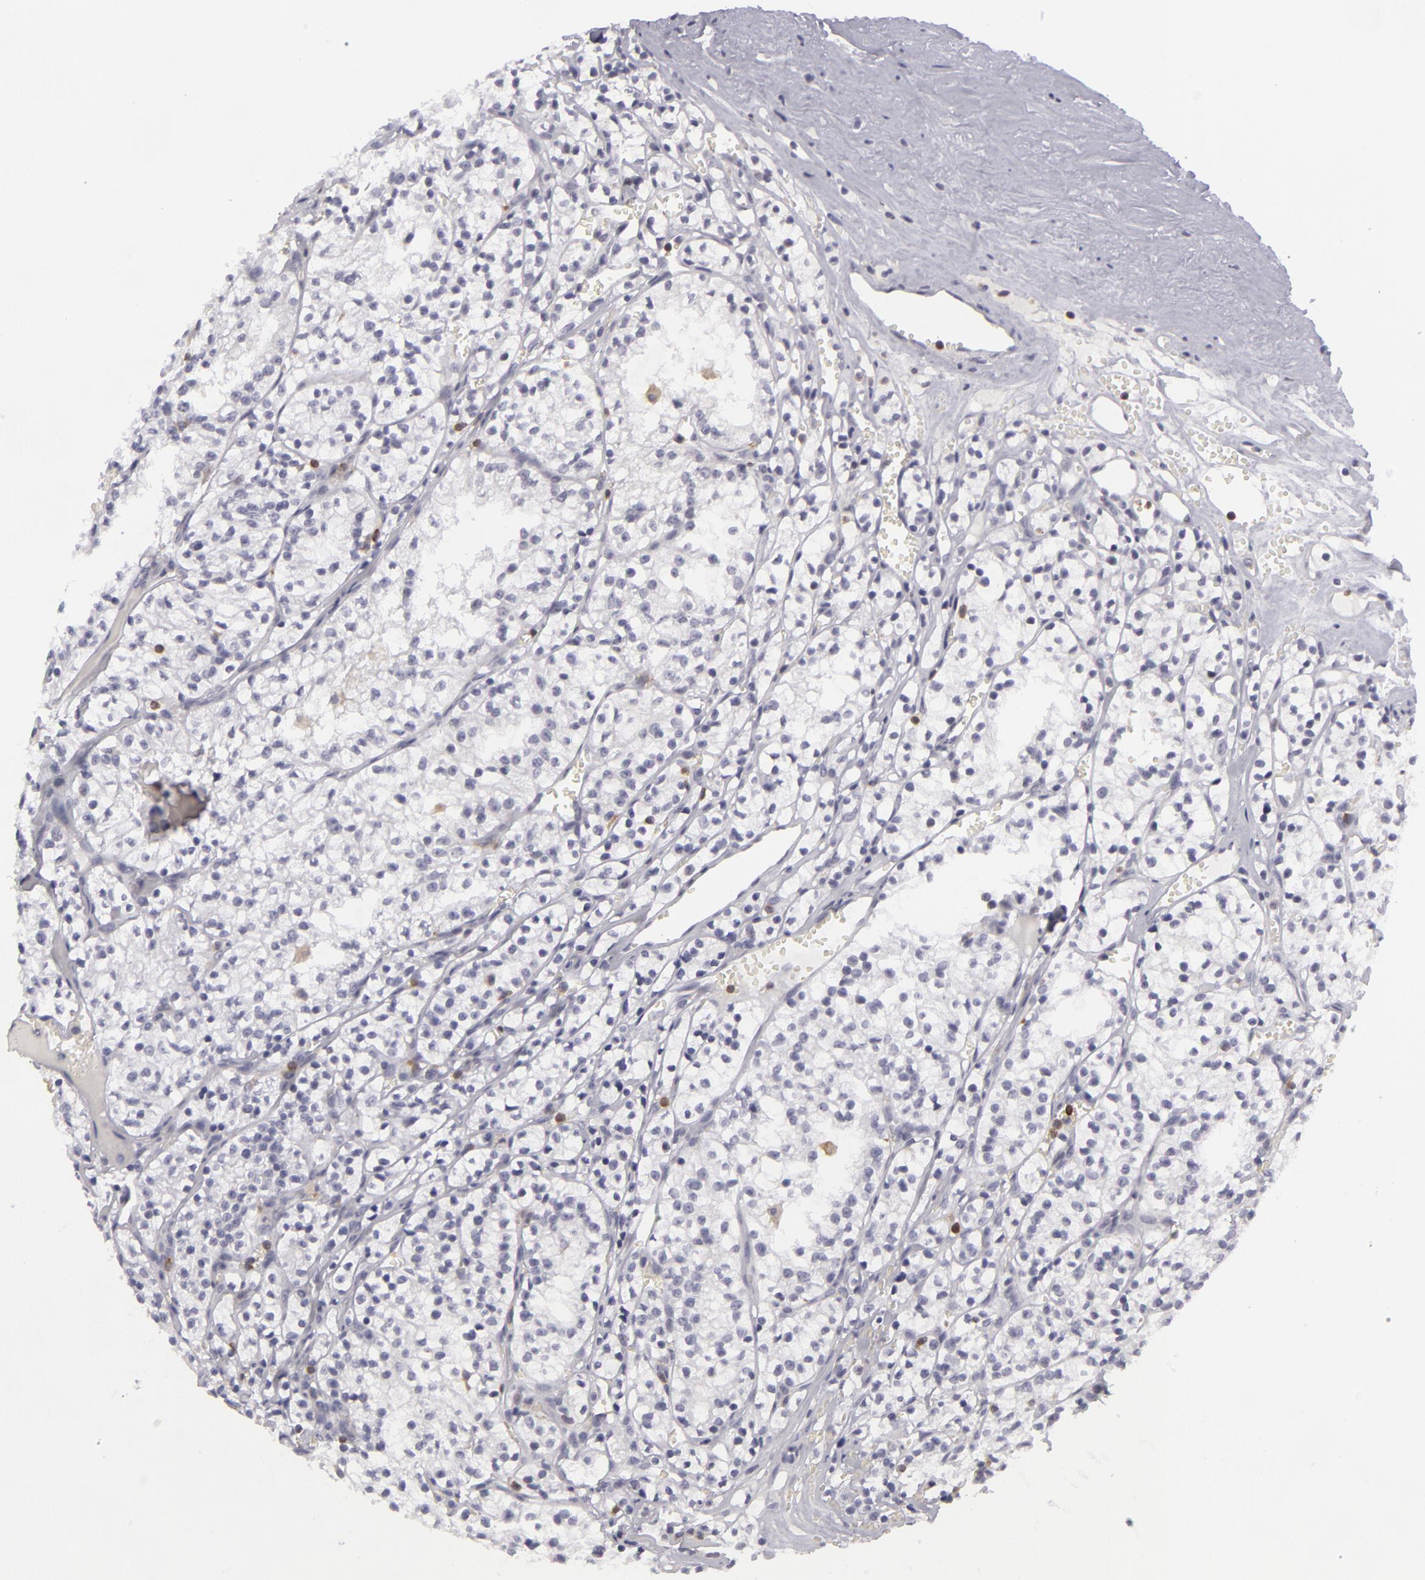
{"staining": {"intensity": "negative", "quantity": "none", "location": "none"}, "tissue": "renal cancer", "cell_type": "Tumor cells", "image_type": "cancer", "snomed": [{"axis": "morphology", "description": "Adenocarcinoma, NOS"}, {"axis": "topography", "description": "Kidney"}], "caption": "Immunohistochemistry (IHC) image of neoplastic tissue: renal adenocarcinoma stained with DAB reveals no significant protein positivity in tumor cells. (DAB immunohistochemistry (IHC) visualized using brightfield microscopy, high magnification).", "gene": "KCNAB2", "patient": {"sex": "male", "age": 61}}